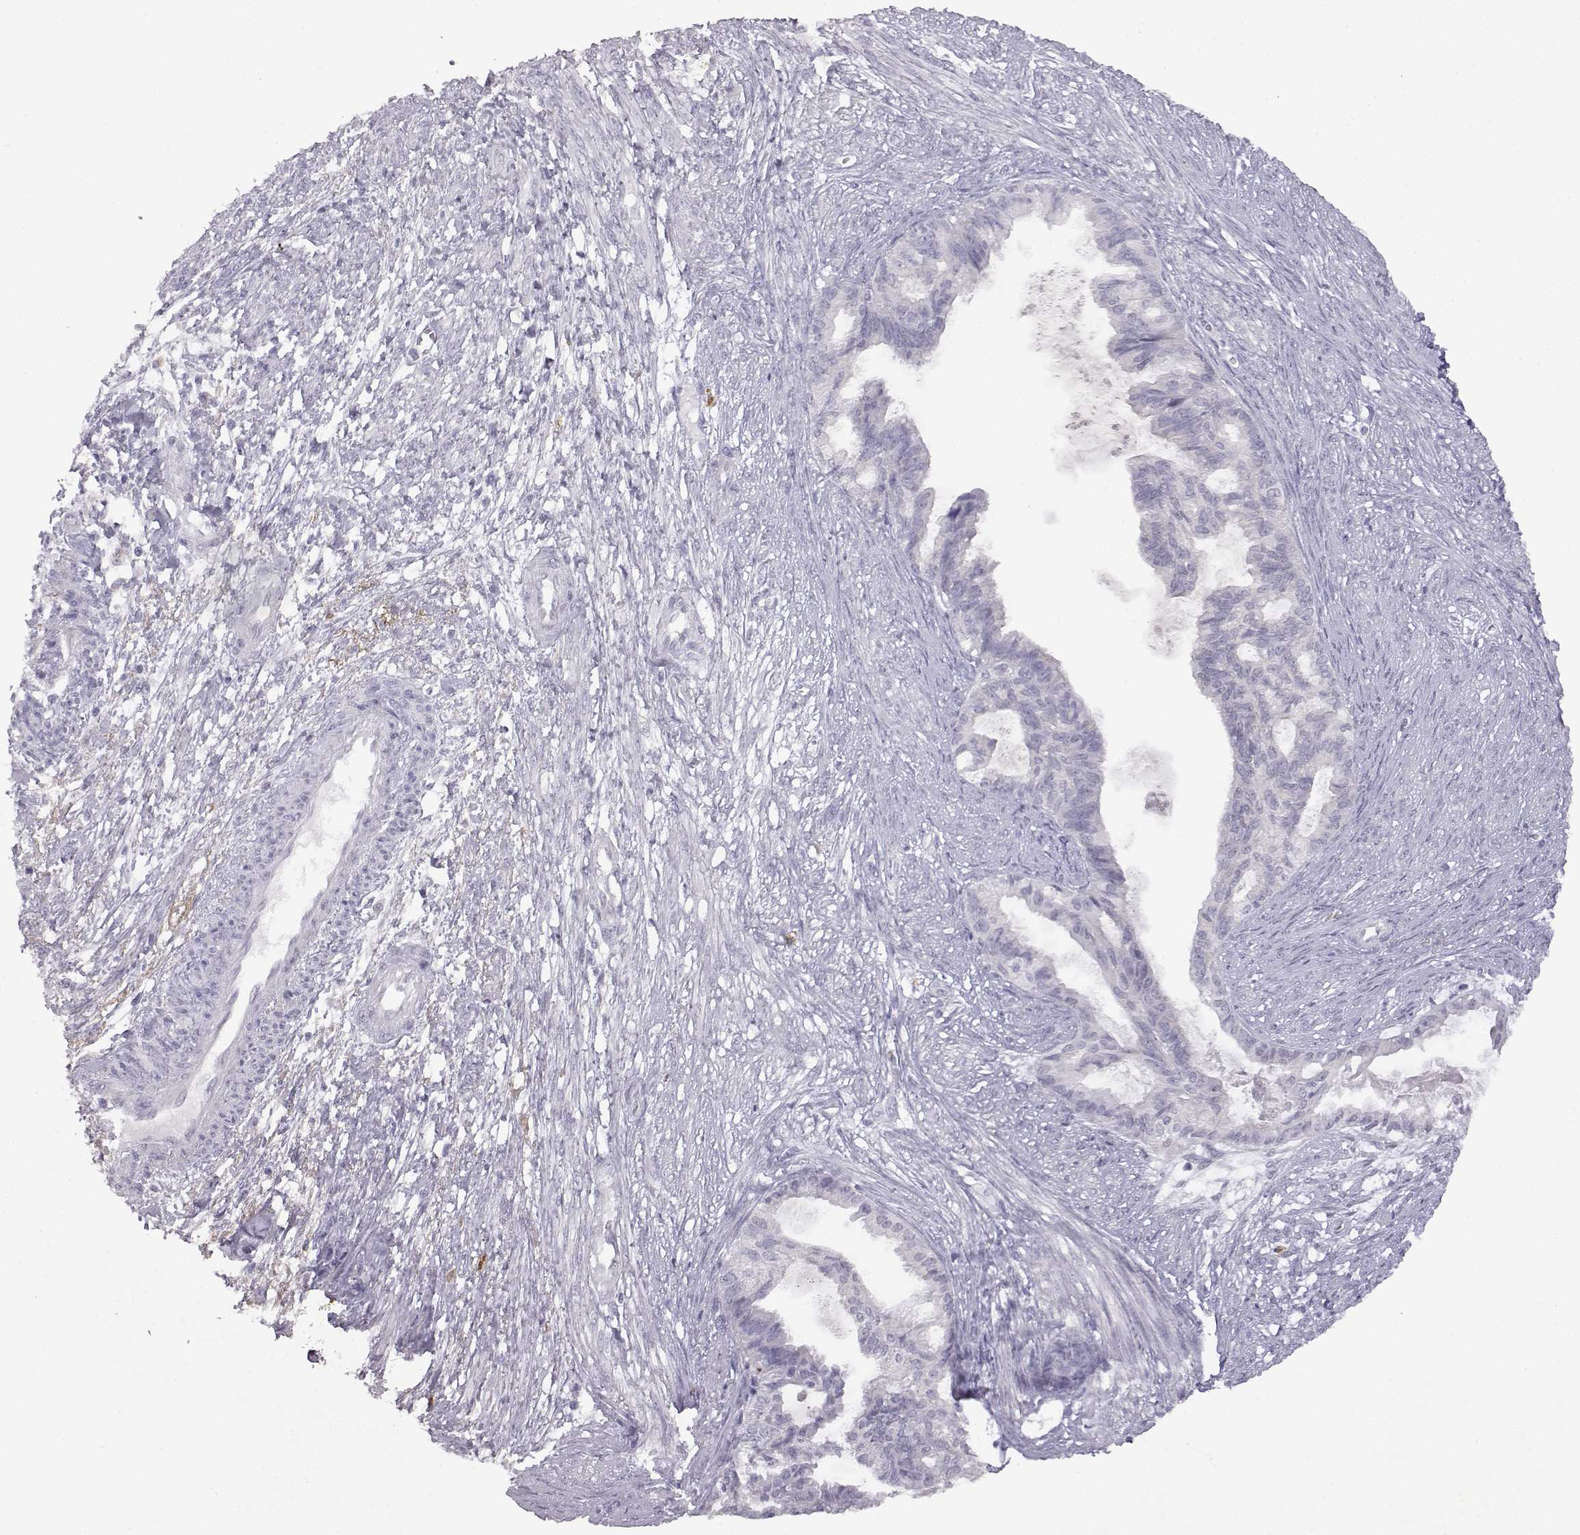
{"staining": {"intensity": "negative", "quantity": "none", "location": "none"}, "tissue": "endometrial cancer", "cell_type": "Tumor cells", "image_type": "cancer", "snomed": [{"axis": "morphology", "description": "Adenocarcinoma, NOS"}, {"axis": "topography", "description": "Endometrium"}], "caption": "Protein analysis of adenocarcinoma (endometrial) reveals no significant positivity in tumor cells. Nuclei are stained in blue.", "gene": "VGF", "patient": {"sex": "female", "age": 86}}